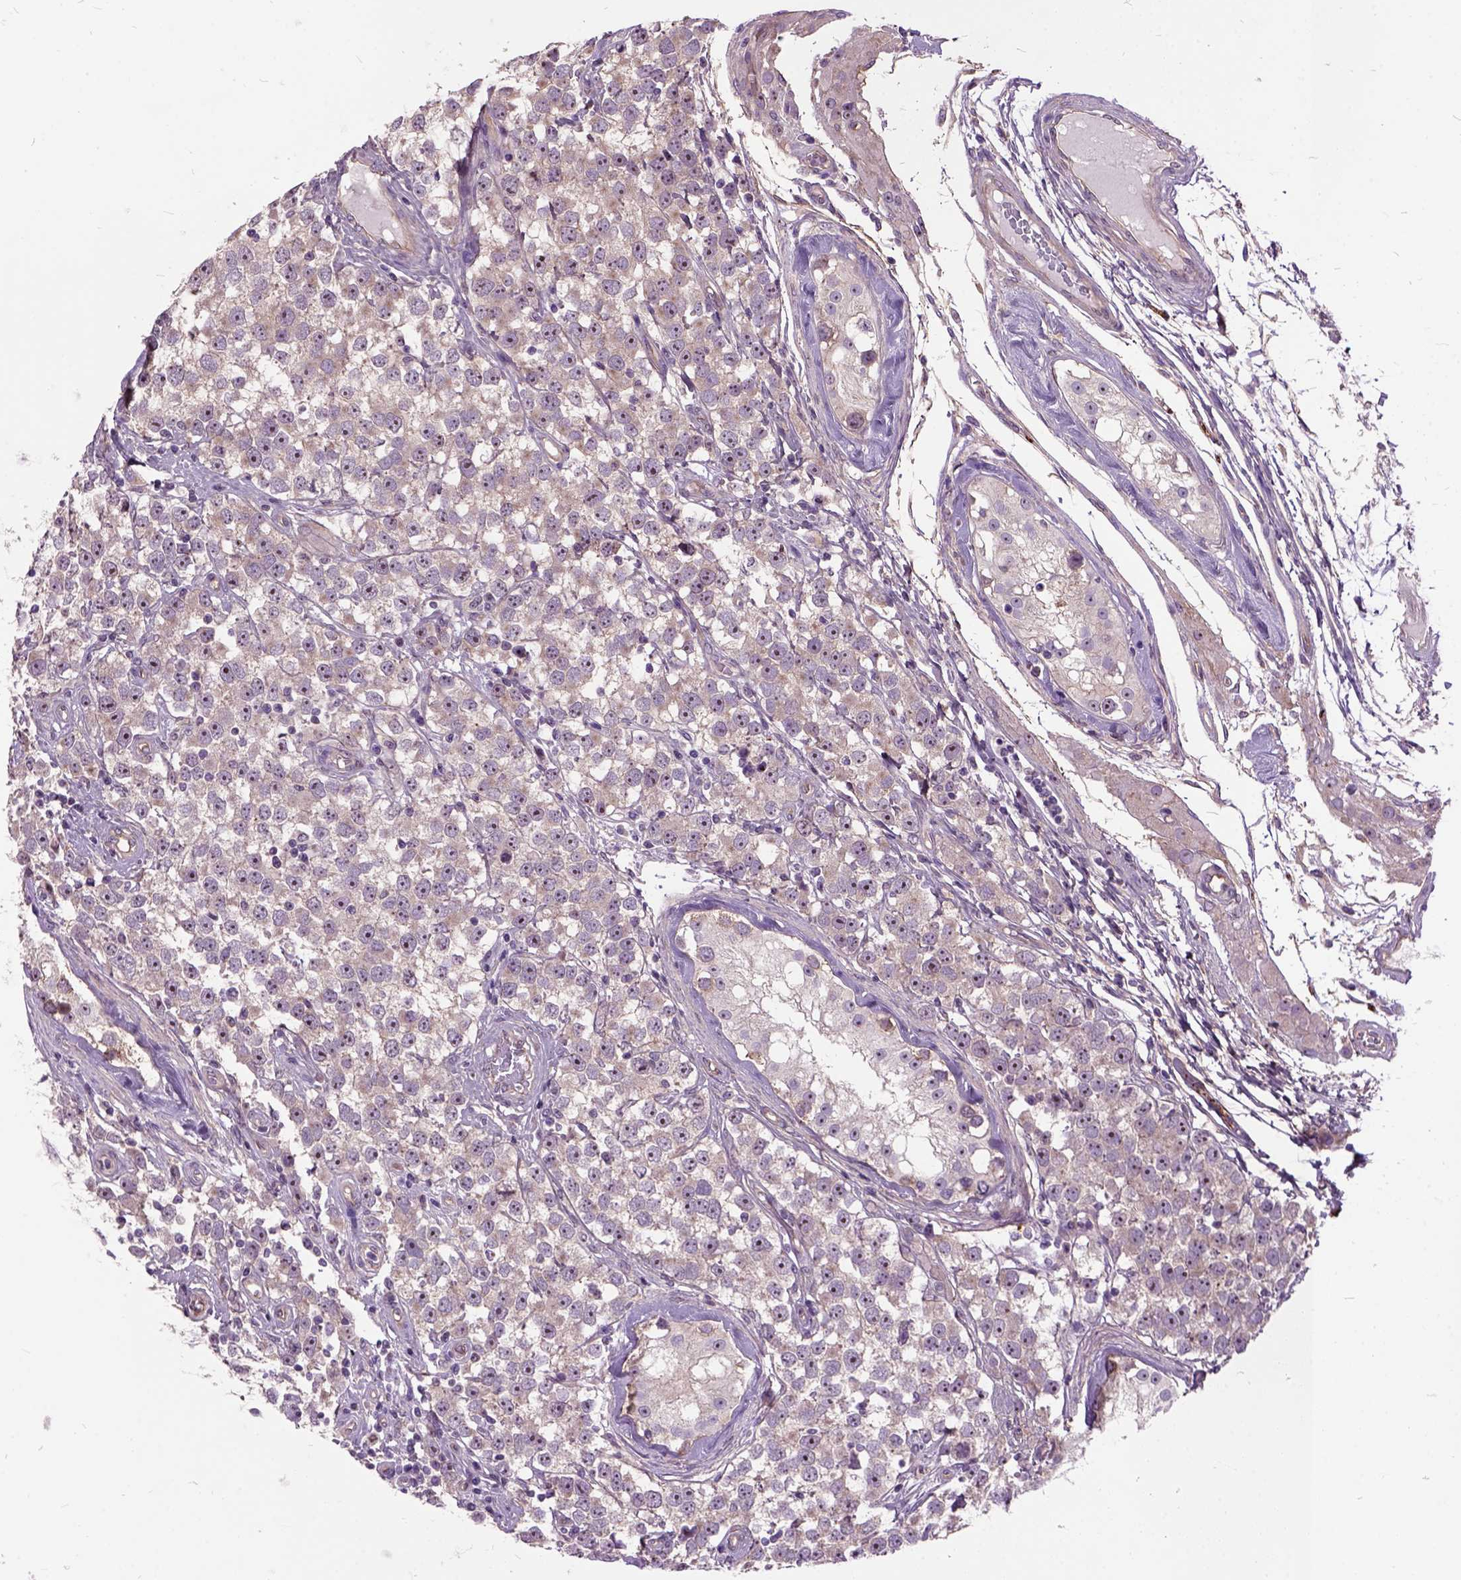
{"staining": {"intensity": "moderate", "quantity": ">75%", "location": "cytoplasmic/membranous,nuclear"}, "tissue": "testis cancer", "cell_type": "Tumor cells", "image_type": "cancer", "snomed": [{"axis": "morphology", "description": "Seminoma, NOS"}, {"axis": "topography", "description": "Testis"}], "caption": "Protein staining by immunohistochemistry (IHC) shows moderate cytoplasmic/membranous and nuclear positivity in about >75% of tumor cells in testis cancer (seminoma).", "gene": "MAPT", "patient": {"sex": "male", "age": 34}}